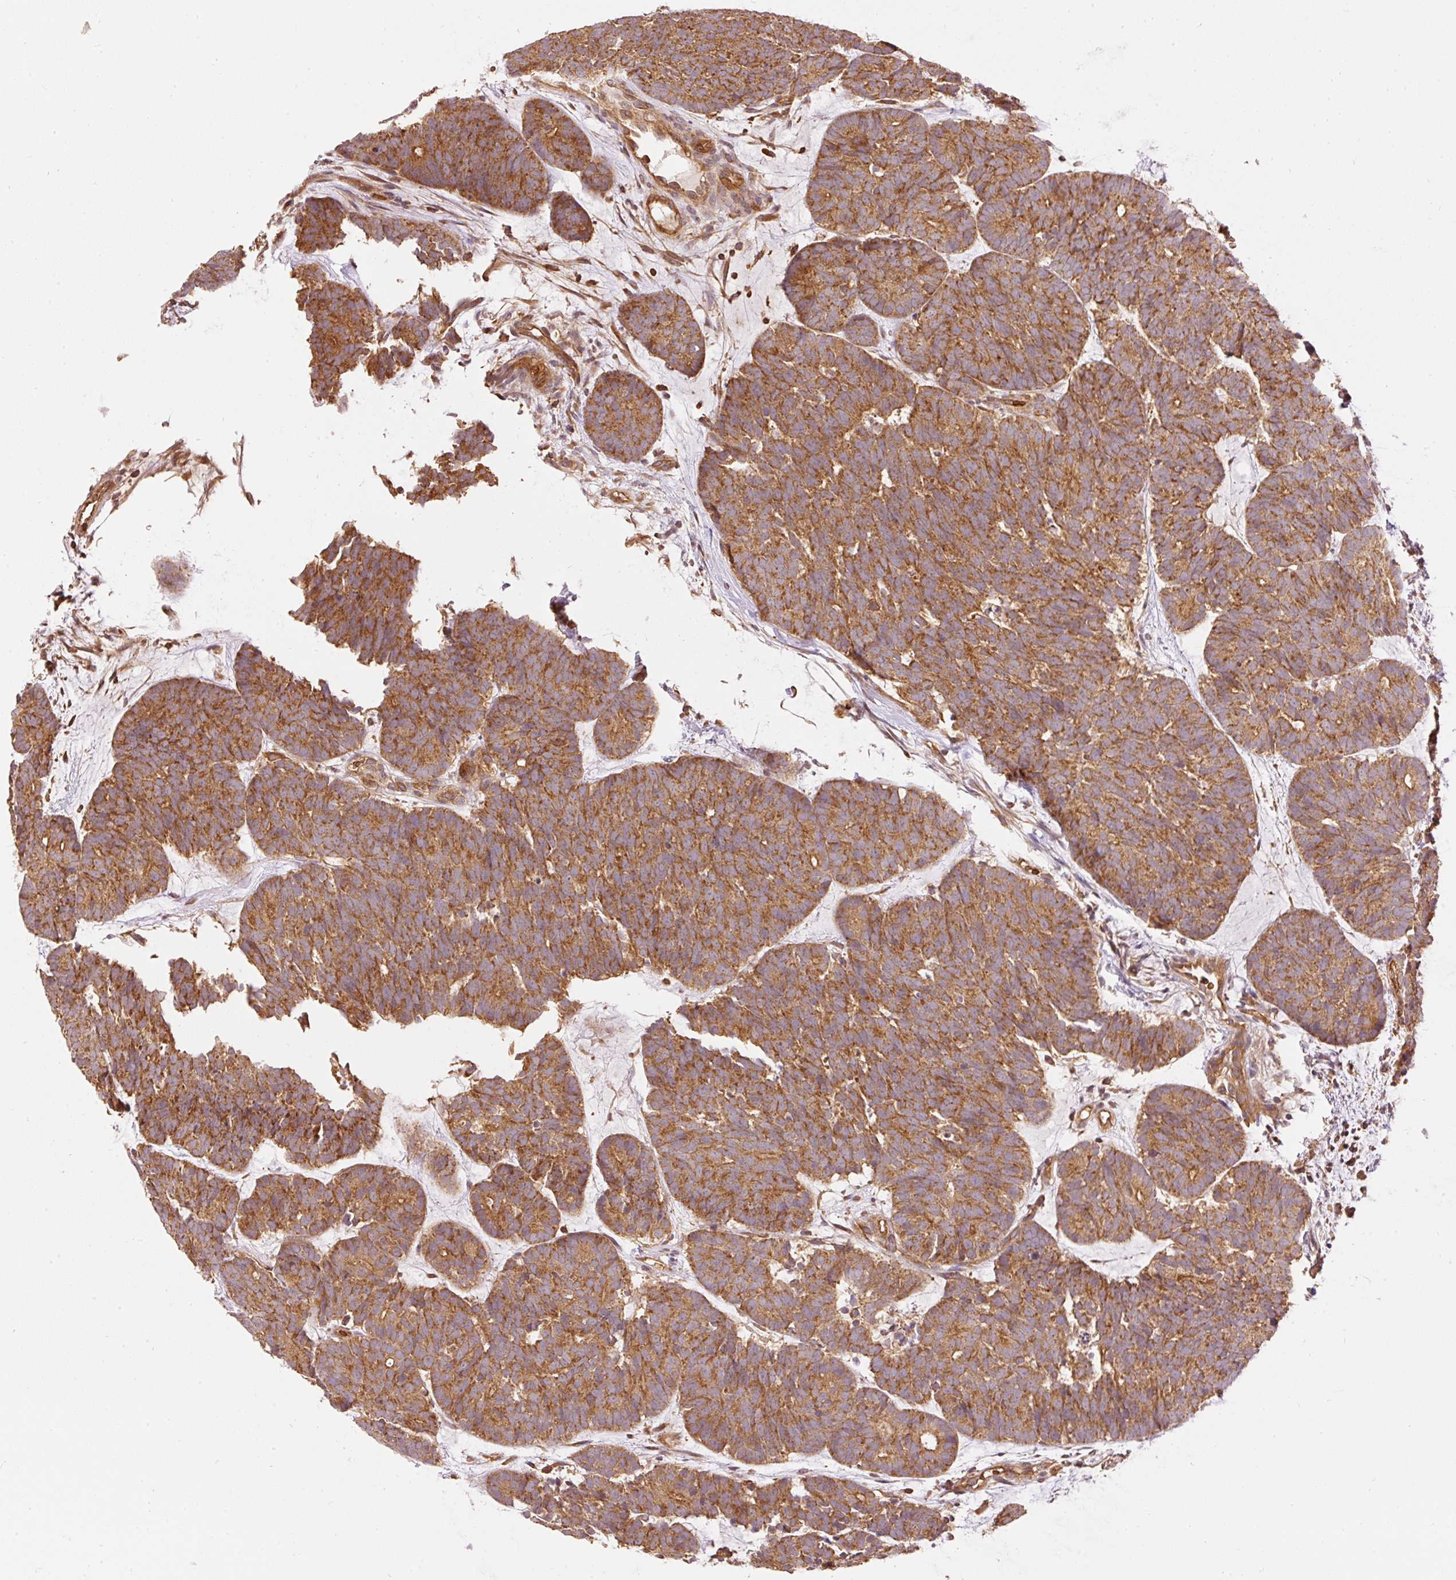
{"staining": {"intensity": "moderate", "quantity": ">75%", "location": "cytoplasmic/membranous"}, "tissue": "head and neck cancer", "cell_type": "Tumor cells", "image_type": "cancer", "snomed": [{"axis": "morphology", "description": "Adenocarcinoma, NOS"}, {"axis": "topography", "description": "Head-Neck"}], "caption": "An image showing moderate cytoplasmic/membranous staining in approximately >75% of tumor cells in head and neck cancer (adenocarcinoma), as visualized by brown immunohistochemical staining.", "gene": "ADCY4", "patient": {"sex": "female", "age": 81}}